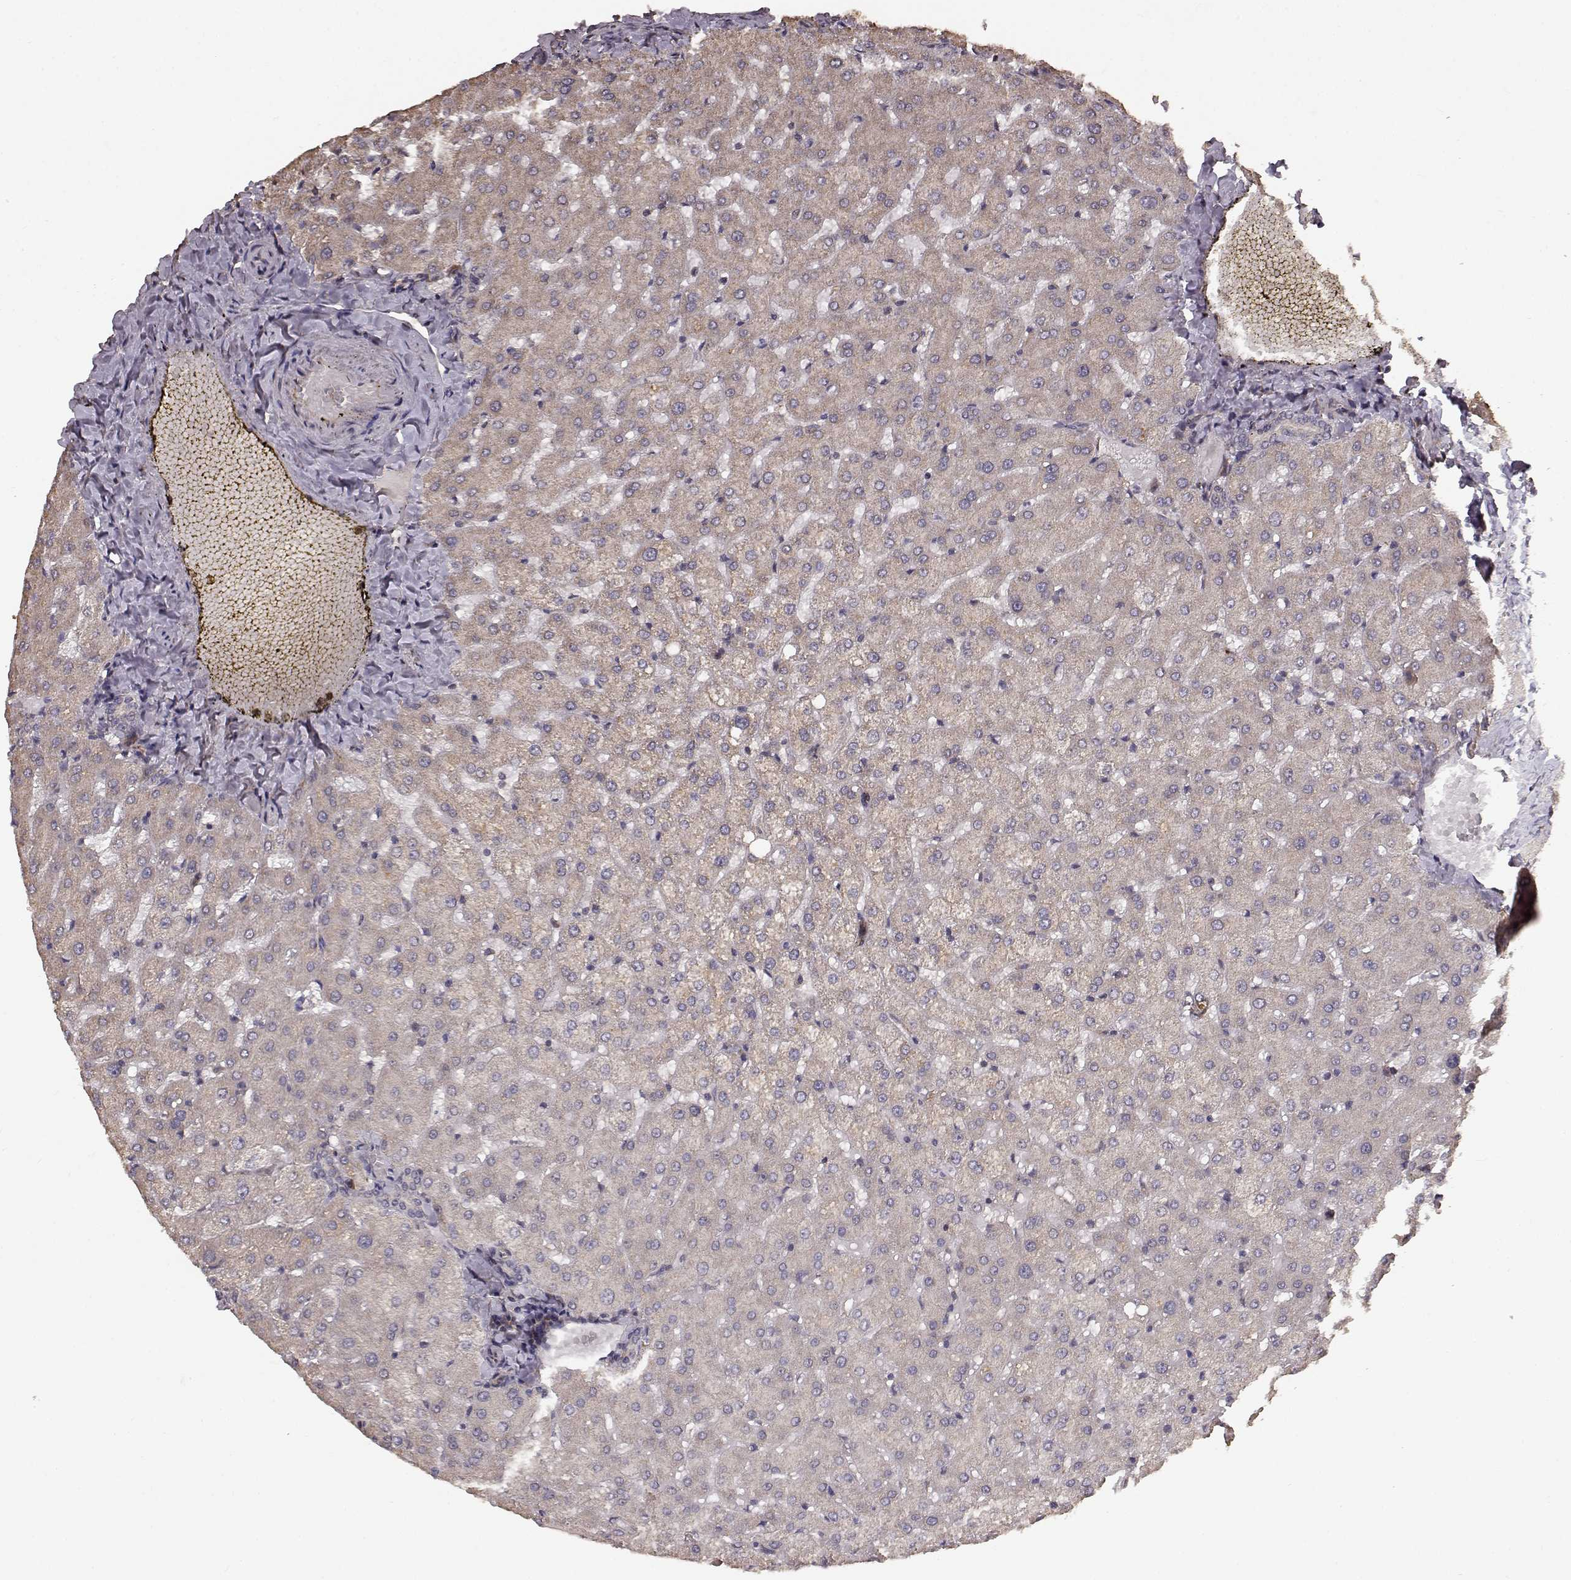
{"staining": {"intensity": "negative", "quantity": "none", "location": "none"}, "tissue": "liver", "cell_type": "Cholangiocytes", "image_type": "normal", "snomed": [{"axis": "morphology", "description": "Normal tissue, NOS"}, {"axis": "topography", "description": "Liver"}], "caption": "High magnification brightfield microscopy of benign liver stained with DAB (brown) and counterstained with hematoxylin (blue): cholangiocytes show no significant positivity.", "gene": "USP15", "patient": {"sex": "female", "age": 50}}